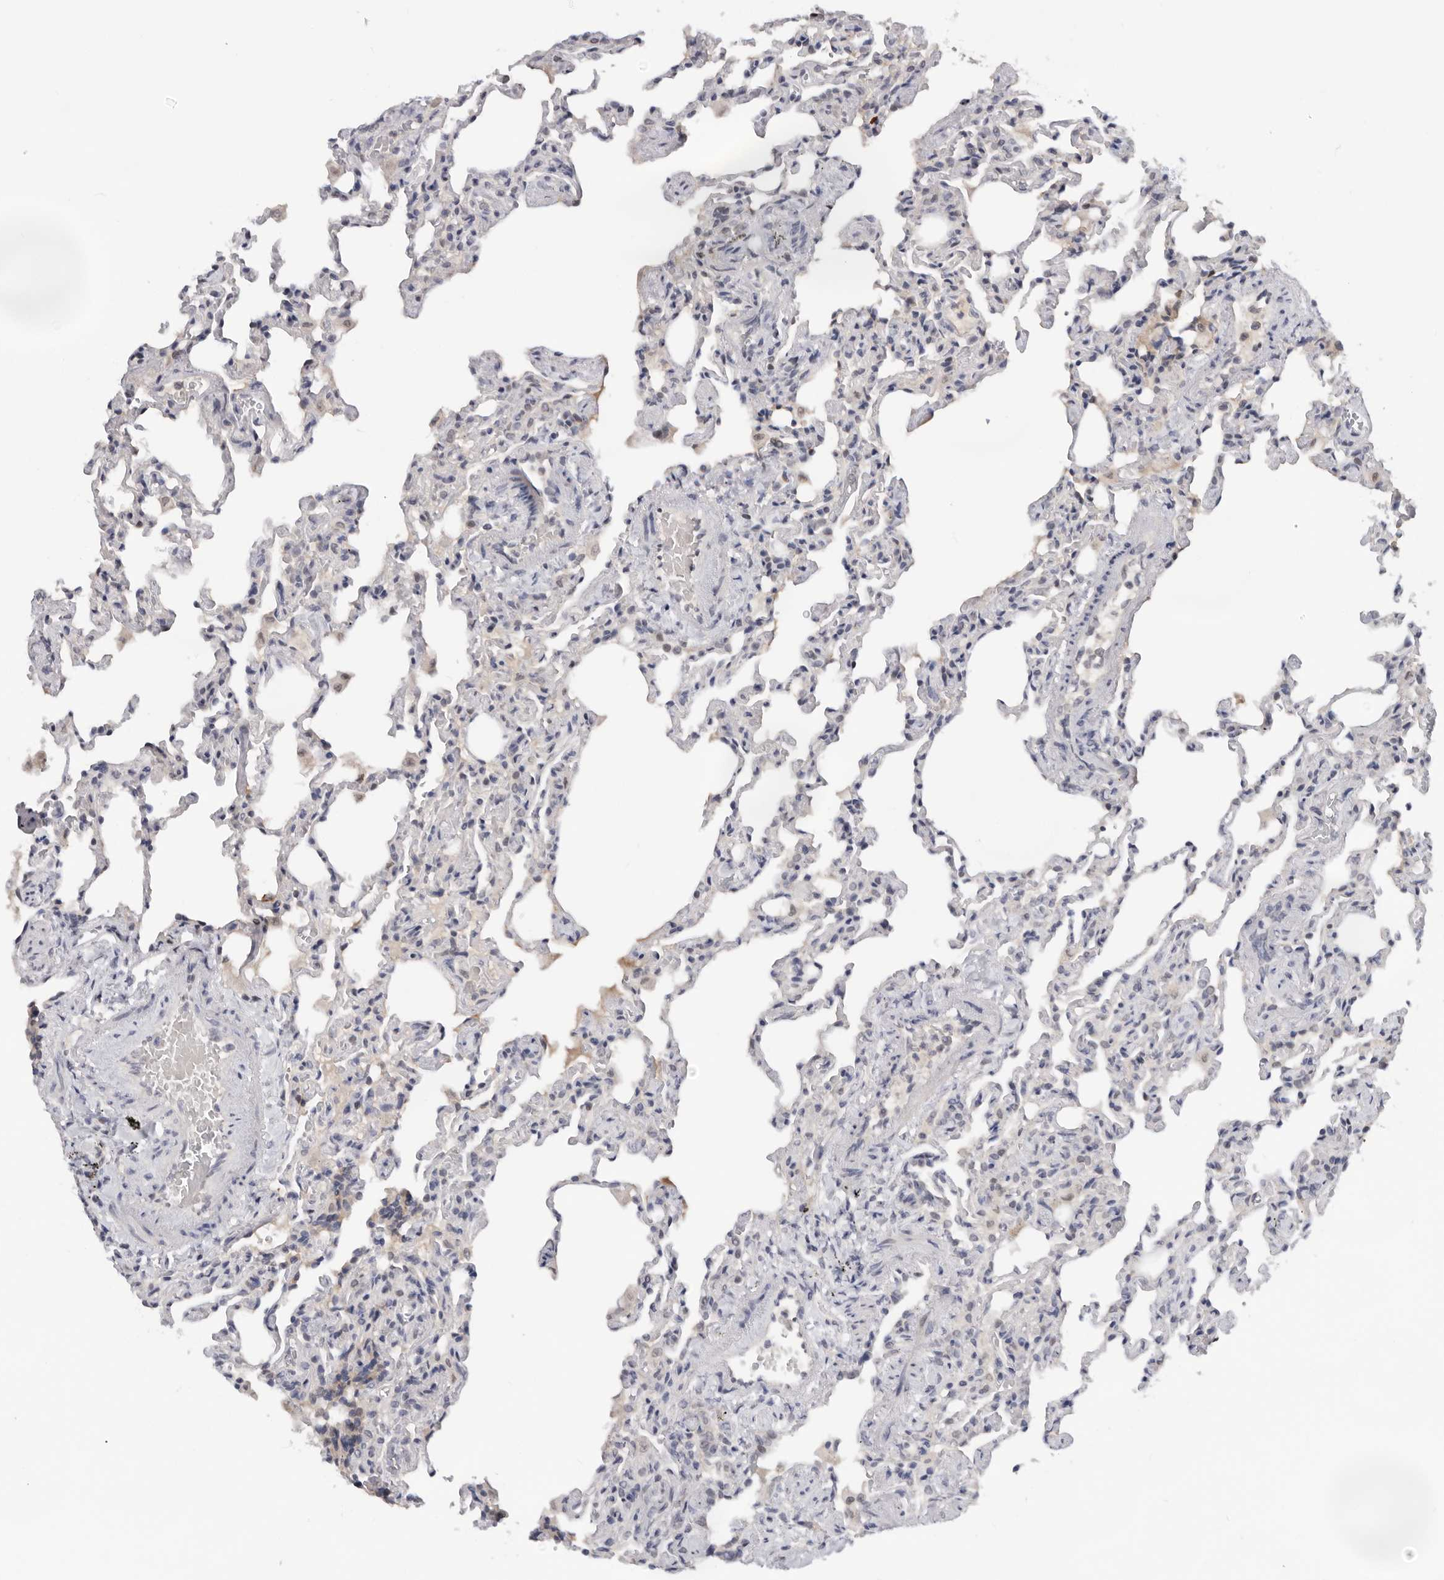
{"staining": {"intensity": "negative", "quantity": "none", "location": "none"}, "tissue": "lung", "cell_type": "Alveolar cells", "image_type": "normal", "snomed": [{"axis": "morphology", "description": "Normal tissue, NOS"}, {"axis": "topography", "description": "Lung"}], "caption": "The IHC image has no significant positivity in alveolar cells of lung. The staining was performed using DAB to visualize the protein expression in brown, while the nuclei were stained in blue with hematoxylin (Magnification: 20x).", "gene": "BRCA2", "patient": {"sex": "male", "age": 20}}